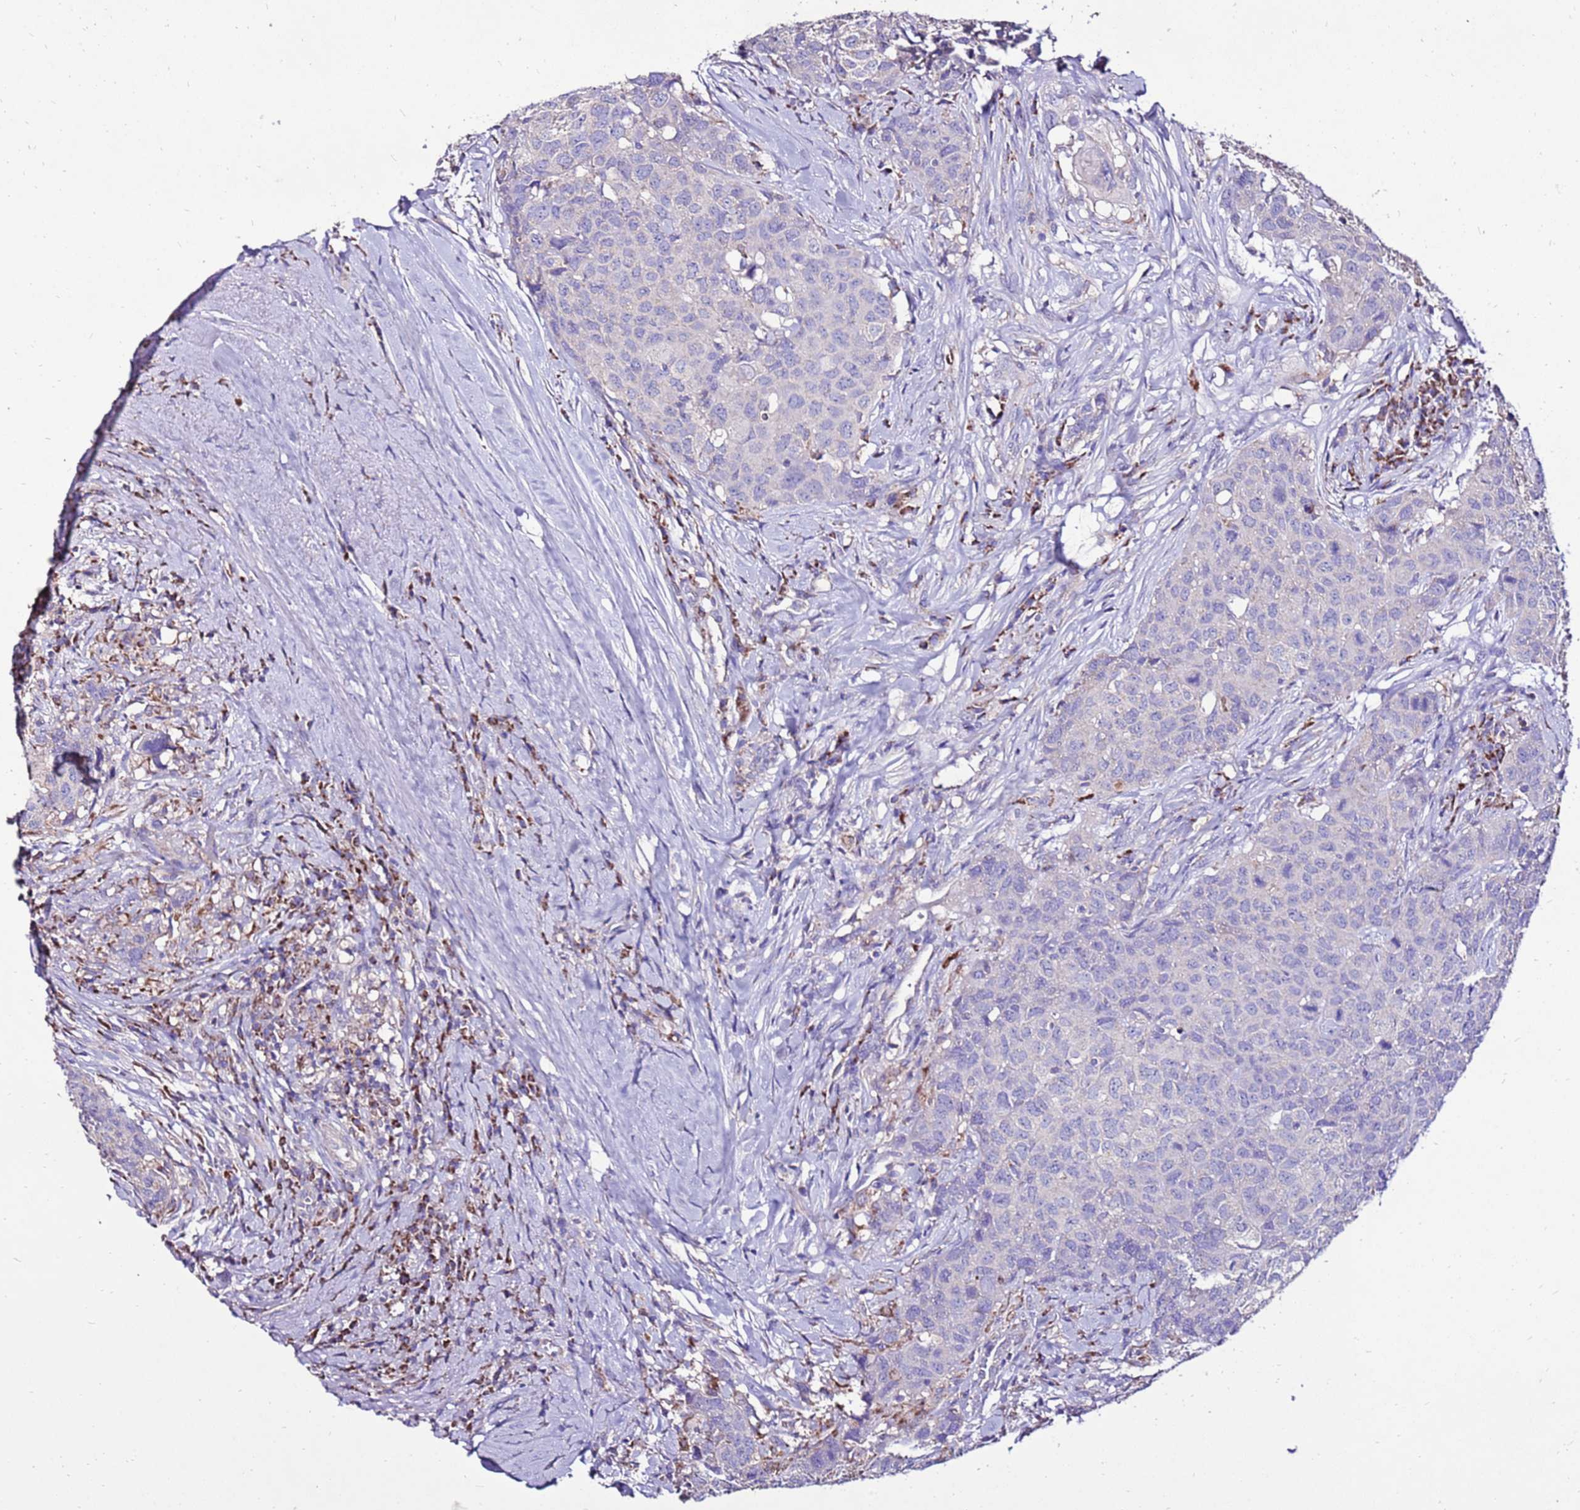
{"staining": {"intensity": "negative", "quantity": "none", "location": "none"}, "tissue": "head and neck cancer", "cell_type": "Tumor cells", "image_type": "cancer", "snomed": [{"axis": "morphology", "description": "Squamous cell carcinoma, NOS"}, {"axis": "topography", "description": "Head-Neck"}], "caption": "The IHC photomicrograph has no significant staining in tumor cells of head and neck cancer tissue.", "gene": "TMEM106C", "patient": {"sex": "male", "age": 66}}